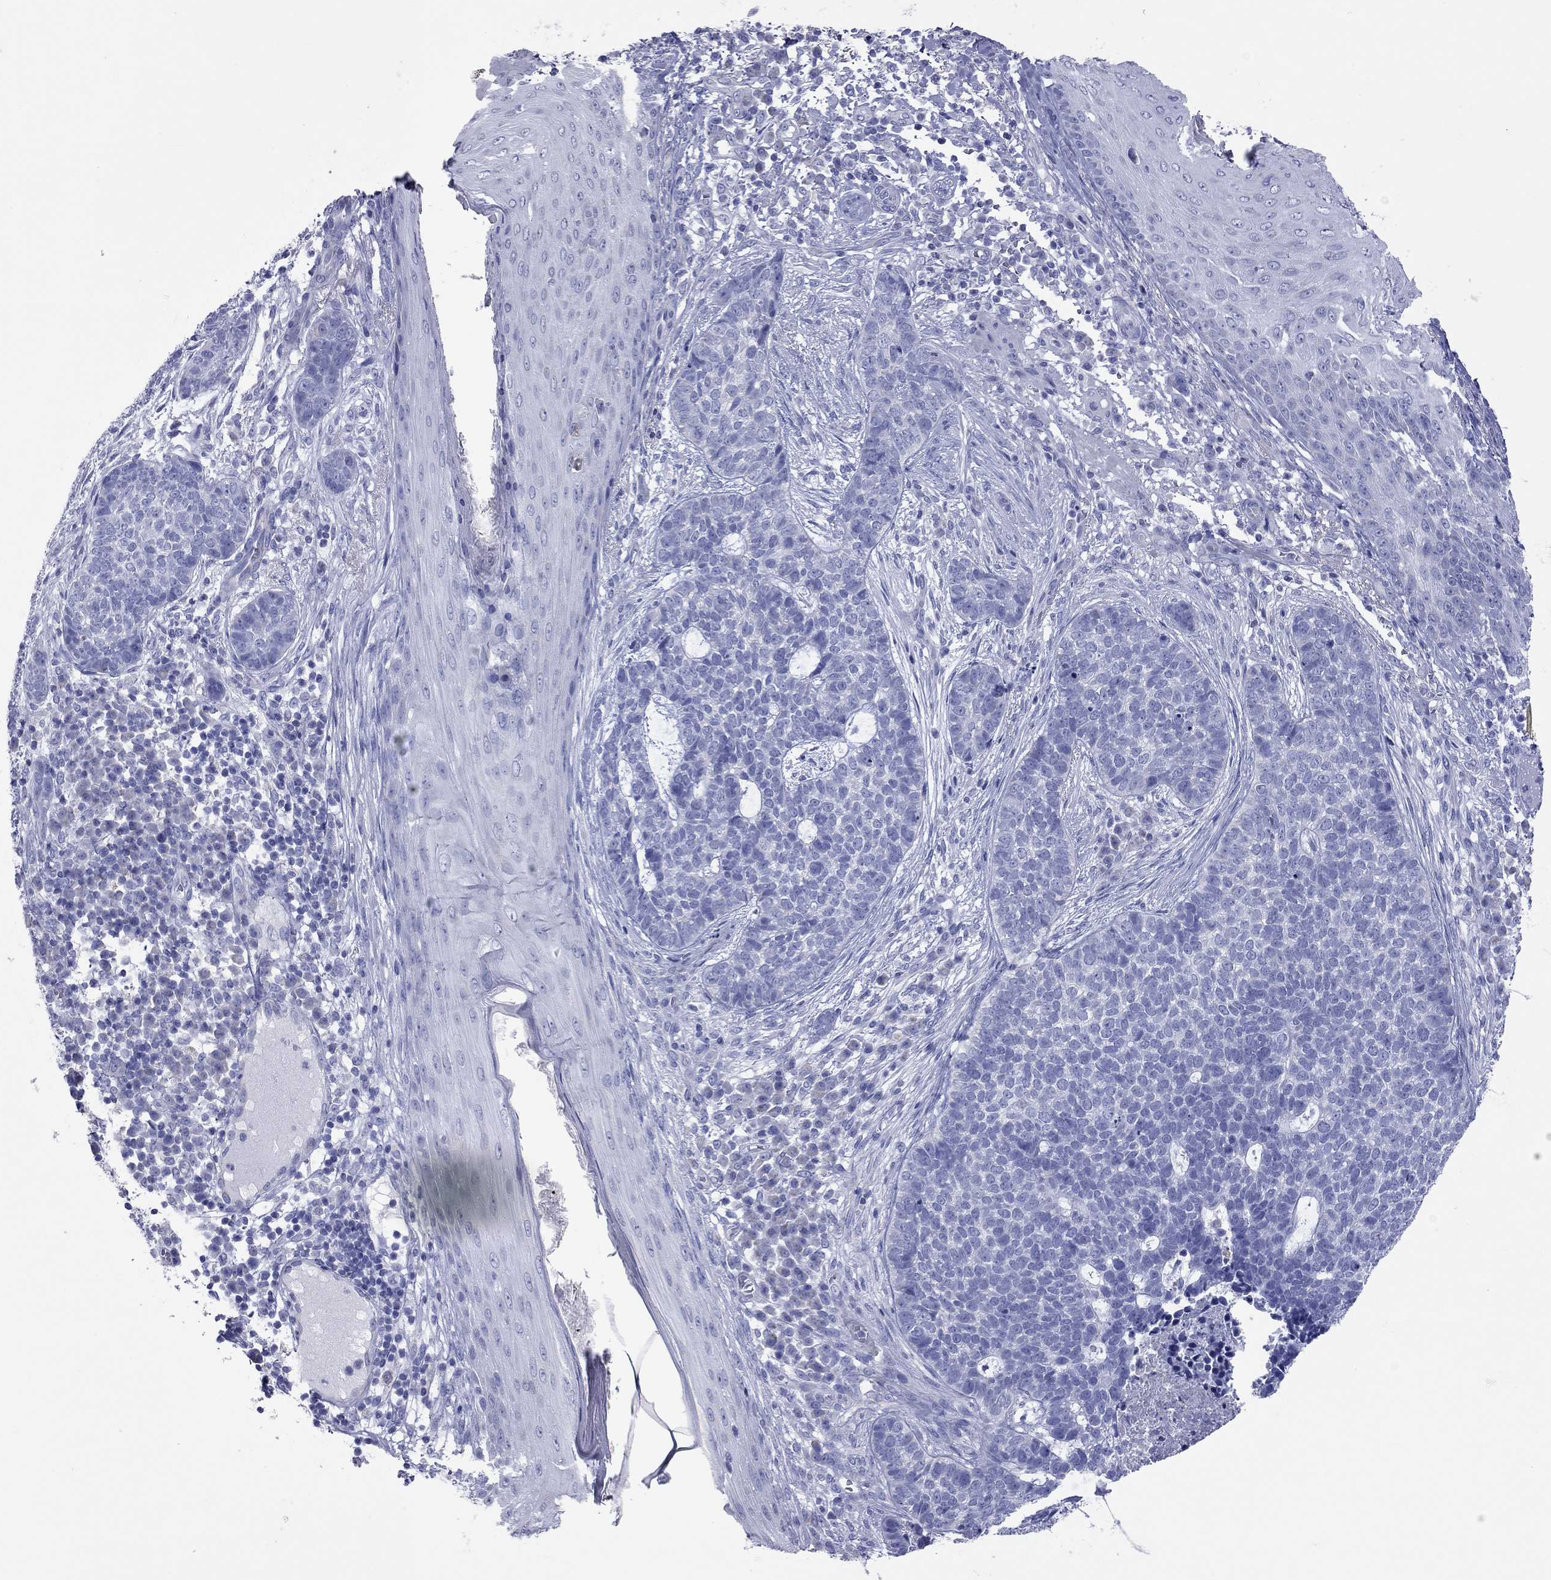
{"staining": {"intensity": "negative", "quantity": "none", "location": "none"}, "tissue": "skin cancer", "cell_type": "Tumor cells", "image_type": "cancer", "snomed": [{"axis": "morphology", "description": "Basal cell carcinoma"}, {"axis": "topography", "description": "Skin"}], "caption": "Basal cell carcinoma (skin) was stained to show a protein in brown. There is no significant positivity in tumor cells.", "gene": "VSIG10", "patient": {"sex": "female", "age": 69}}